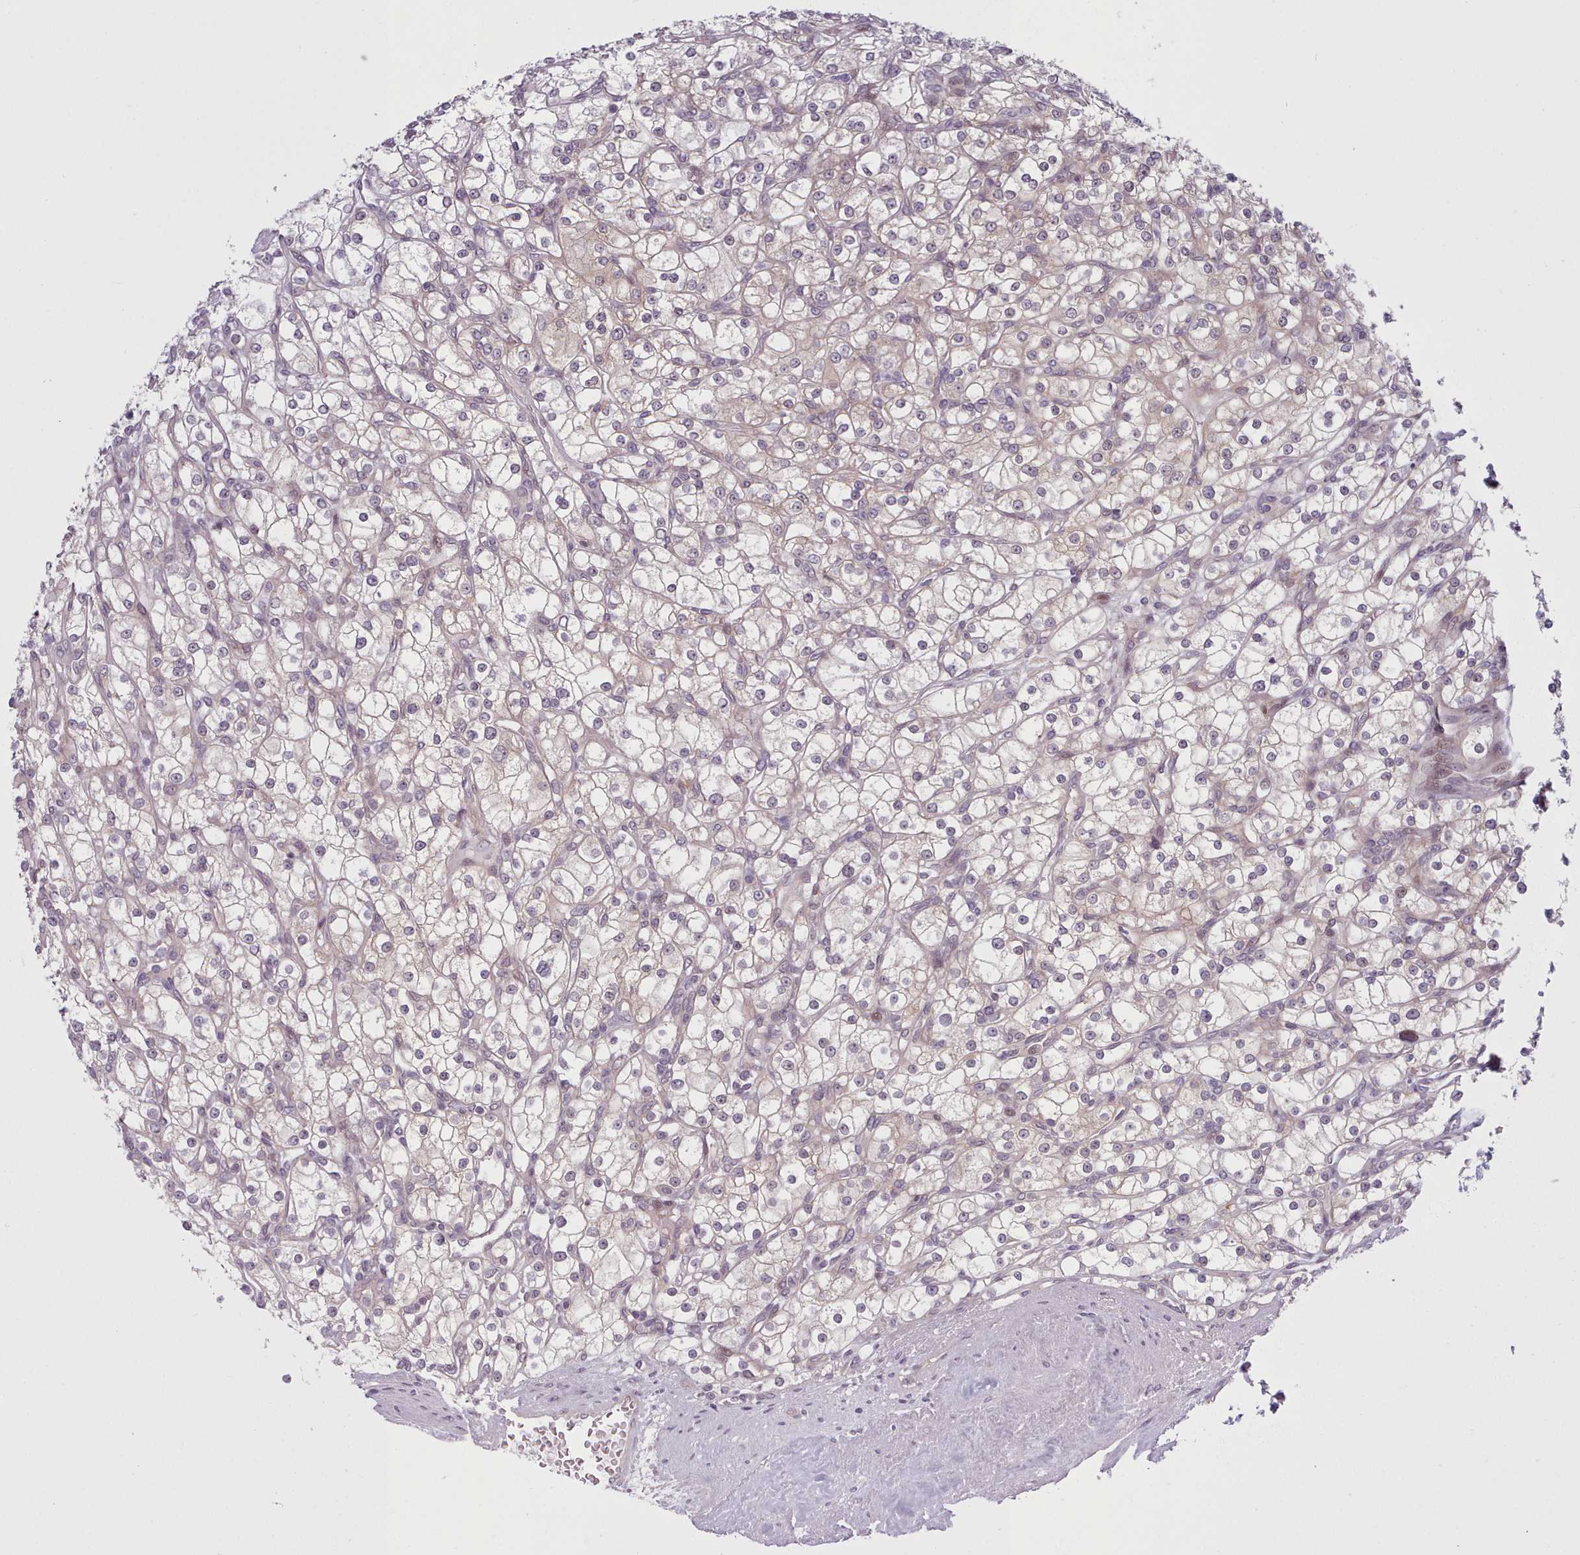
{"staining": {"intensity": "weak", "quantity": "<25%", "location": "cytoplasmic/membranous"}, "tissue": "renal cancer", "cell_type": "Tumor cells", "image_type": "cancer", "snomed": [{"axis": "morphology", "description": "Adenocarcinoma, NOS"}, {"axis": "topography", "description": "Kidney"}], "caption": "Human renal cancer (adenocarcinoma) stained for a protein using immunohistochemistry shows no positivity in tumor cells.", "gene": "KBTBD7", "patient": {"sex": "male", "age": 80}}